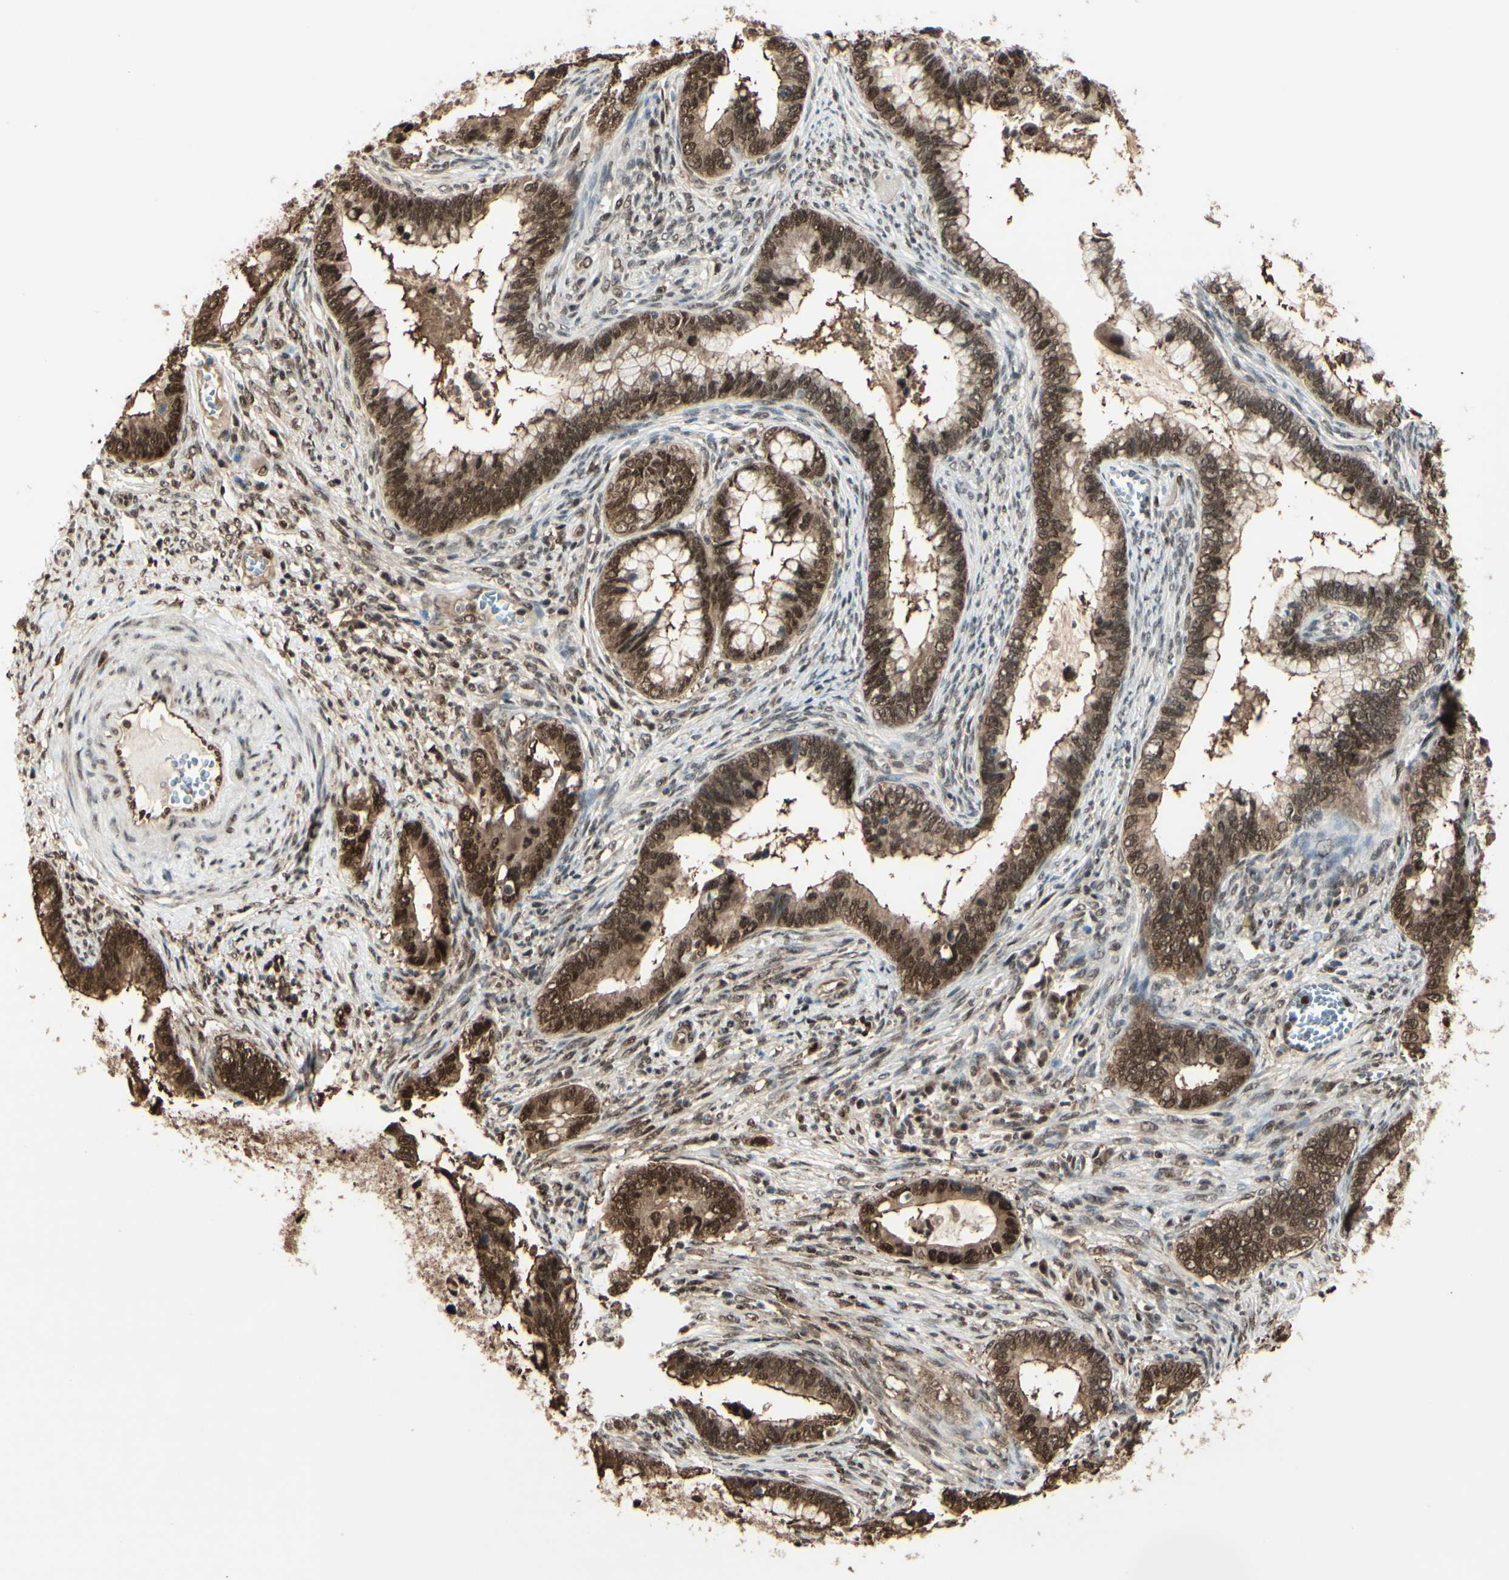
{"staining": {"intensity": "strong", "quantity": ">75%", "location": "cytoplasmic/membranous,nuclear"}, "tissue": "cervical cancer", "cell_type": "Tumor cells", "image_type": "cancer", "snomed": [{"axis": "morphology", "description": "Adenocarcinoma, NOS"}, {"axis": "topography", "description": "Cervix"}], "caption": "There is high levels of strong cytoplasmic/membranous and nuclear positivity in tumor cells of cervical cancer (adenocarcinoma), as demonstrated by immunohistochemical staining (brown color).", "gene": "HSF1", "patient": {"sex": "female", "age": 44}}